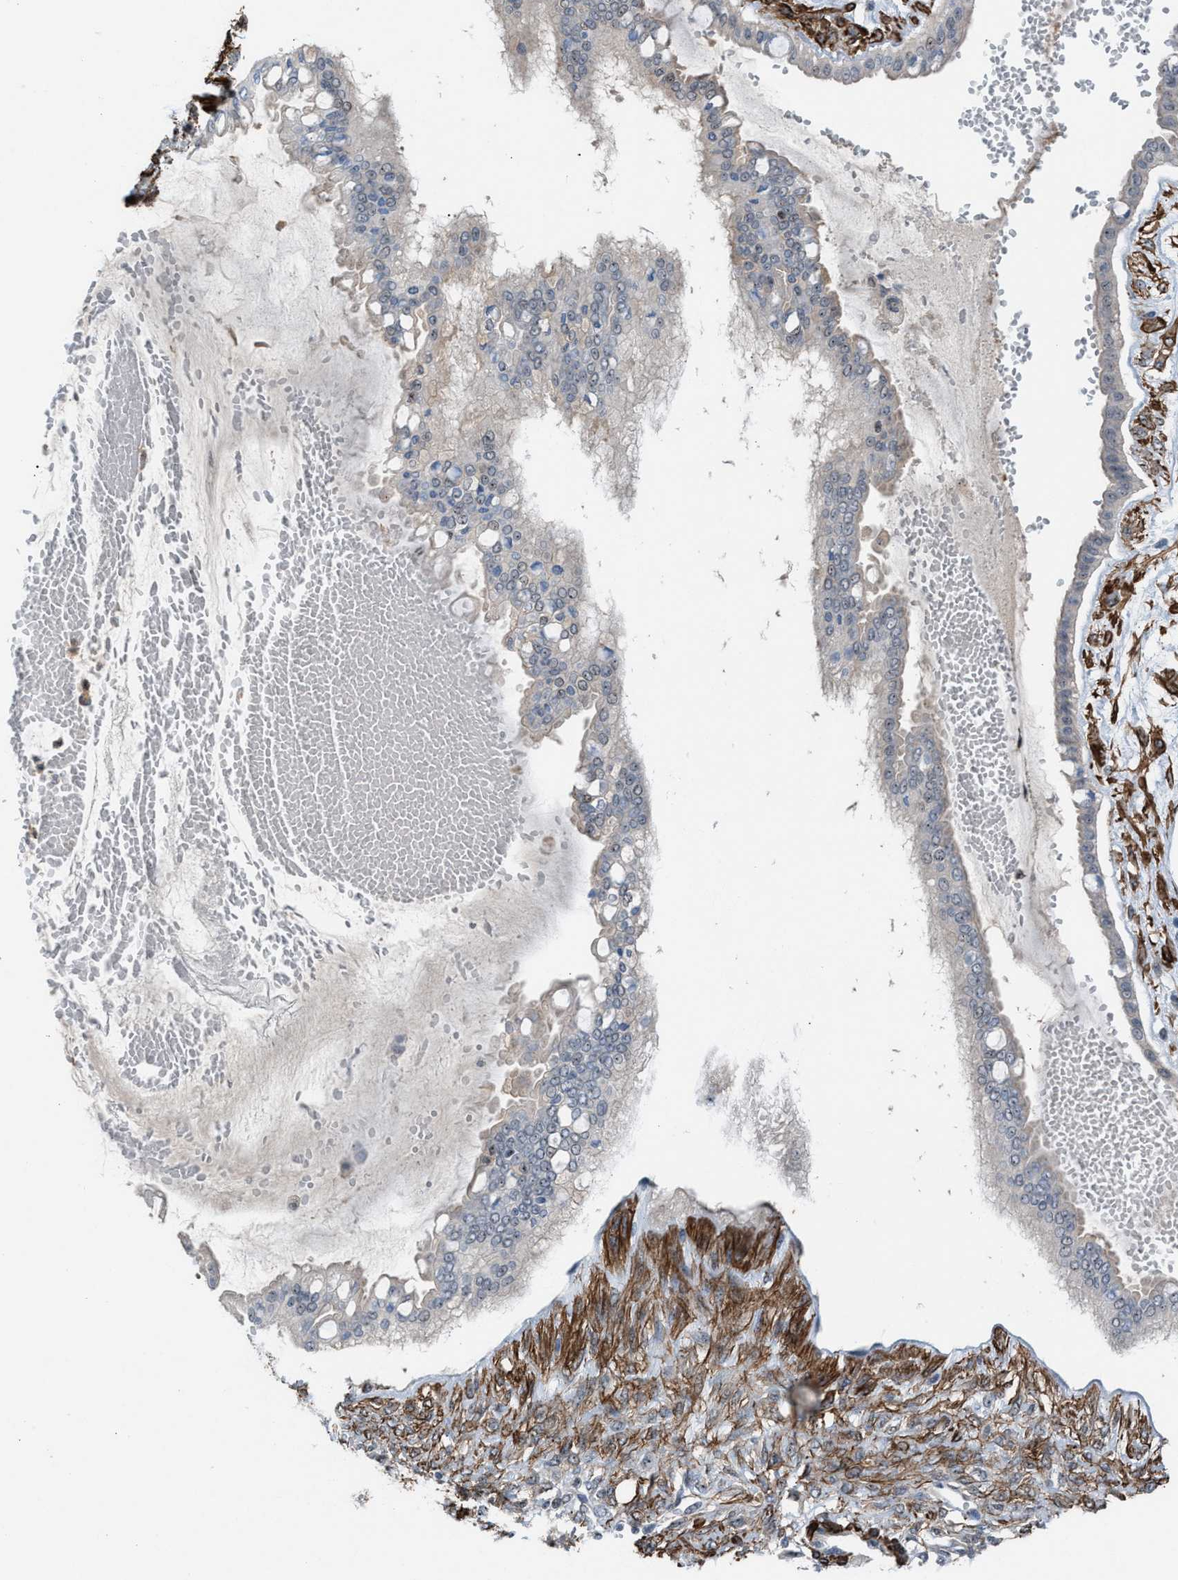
{"staining": {"intensity": "negative", "quantity": "none", "location": "none"}, "tissue": "ovarian cancer", "cell_type": "Tumor cells", "image_type": "cancer", "snomed": [{"axis": "morphology", "description": "Cystadenocarcinoma, mucinous, NOS"}, {"axis": "topography", "description": "Ovary"}], "caption": "The IHC micrograph has no significant expression in tumor cells of mucinous cystadenocarcinoma (ovarian) tissue.", "gene": "NQO2", "patient": {"sex": "female", "age": 73}}